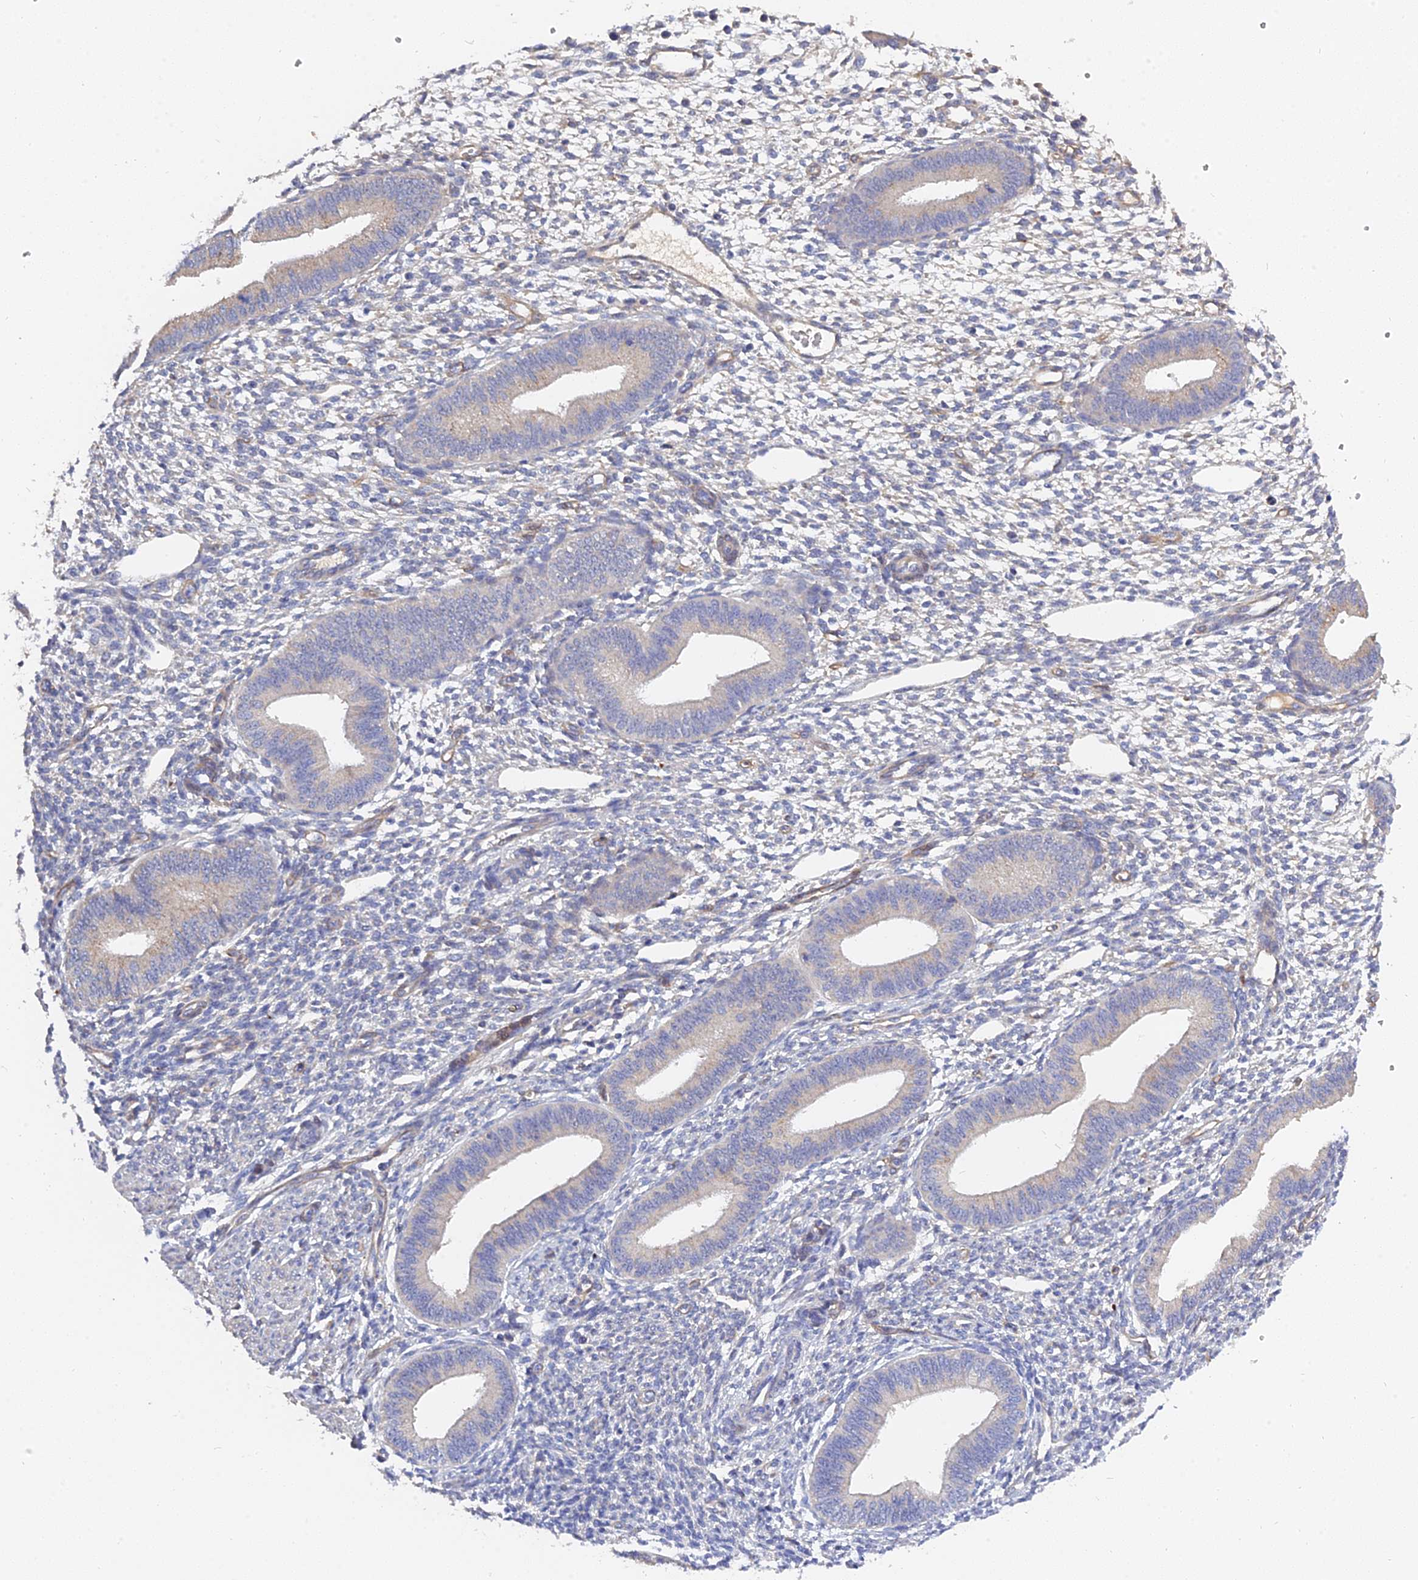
{"staining": {"intensity": "negative", "quantity": "none", "location": "none"}, "tissue": "endometrium", "cell_type": "Cells in endometrial stroma", "image_type": "normal", "snomed": [{"axis": "morphology", "description": "Normal tissue, NOS"}, {"axis": "topography", "description": "Endometrium"}], "caption": "This is an IHC image of unremarkable endometrium. There is no staining in cells in endometrial stroma.", "gene": "MRPL35", "patient": {"sex": "female", "age": 46}}